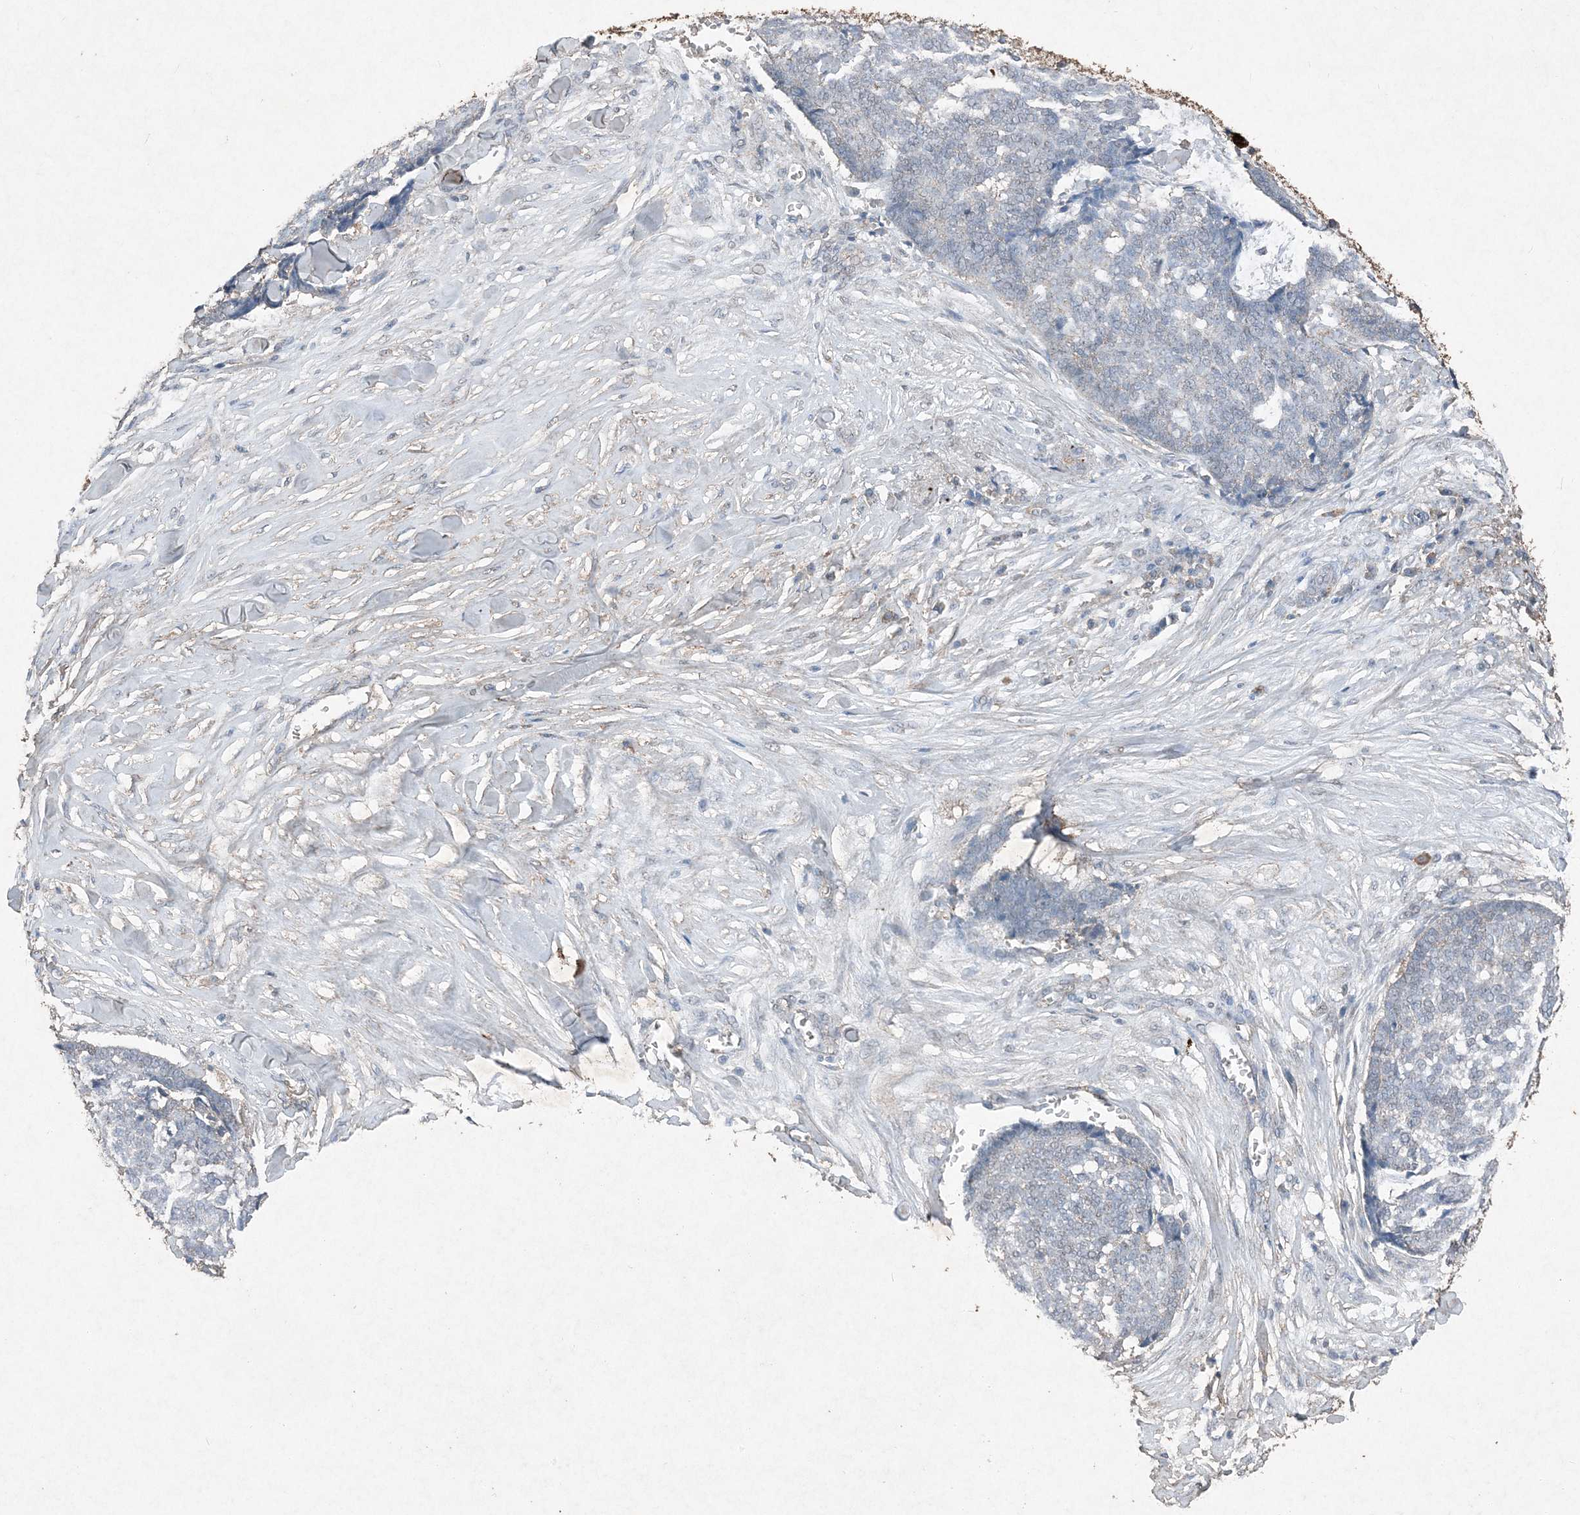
{"staining": {"intensity": "negative", "quantity": "none", "location": "none"}, "tissue": "skin cancer", "cell_type": "Tumor cells", "image_type": "cancer", "snomed": [{"axis": "morphology", "description": "Basal cell carcinoma"}, {"axis": "topography", "description": "Skin"}], "caption": "This is an immunohistochemistry (IHC) histopathology image of human basal cell carcinoma (skin). There is no staining in tumor cells.", "gene": "FCN3", "patient": {"sex": "male", "age": 84}}